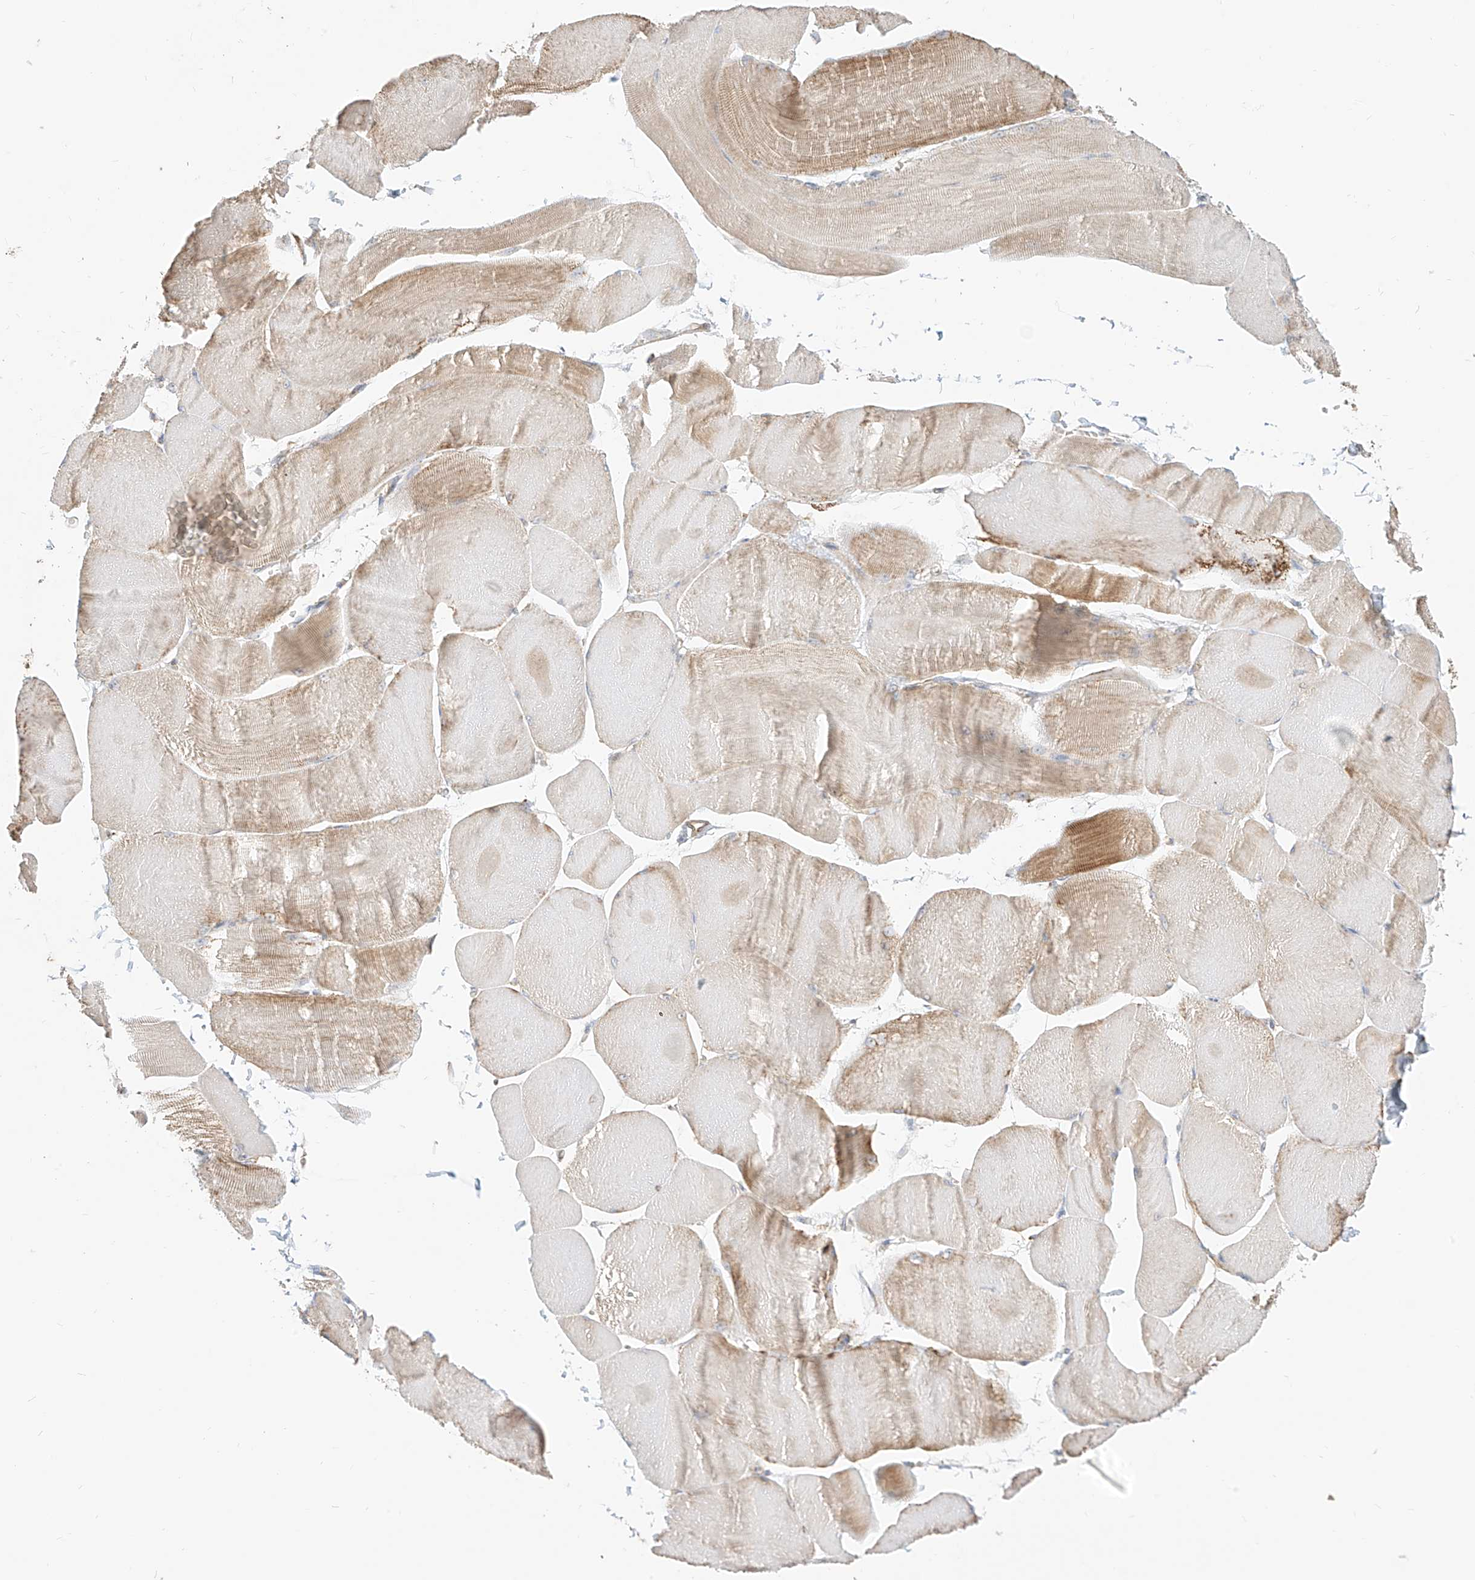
{"staining": {"intensity": "moderate", "quantity": "<25%", "location": "cytoplasmic/membranous"}, "tissue": "skeletal muscle", "cell_type": "Myocytes", "image_type": "normal", "snomed": [{"axis": "morphology", "description": "Normal tissue, NOS"}, {"axis": "morphology", "description": "Basal cell carcinoma"}, {"axis": "topography", "description": "Skeletal muscle"}], "caption": "High-magnification brightfield microscopy of unremarkable skeletal muscle stained with DAB (3,3'-diaminobenzidine) (brown) and counterstained with hematoxylin (blue). myocytes exhibit moderate cytoplasmic/membranous positivity is present in approximately<25% of cells.", "gene": "PLCL1", "patient": {"sex": "female", "age": 64}}